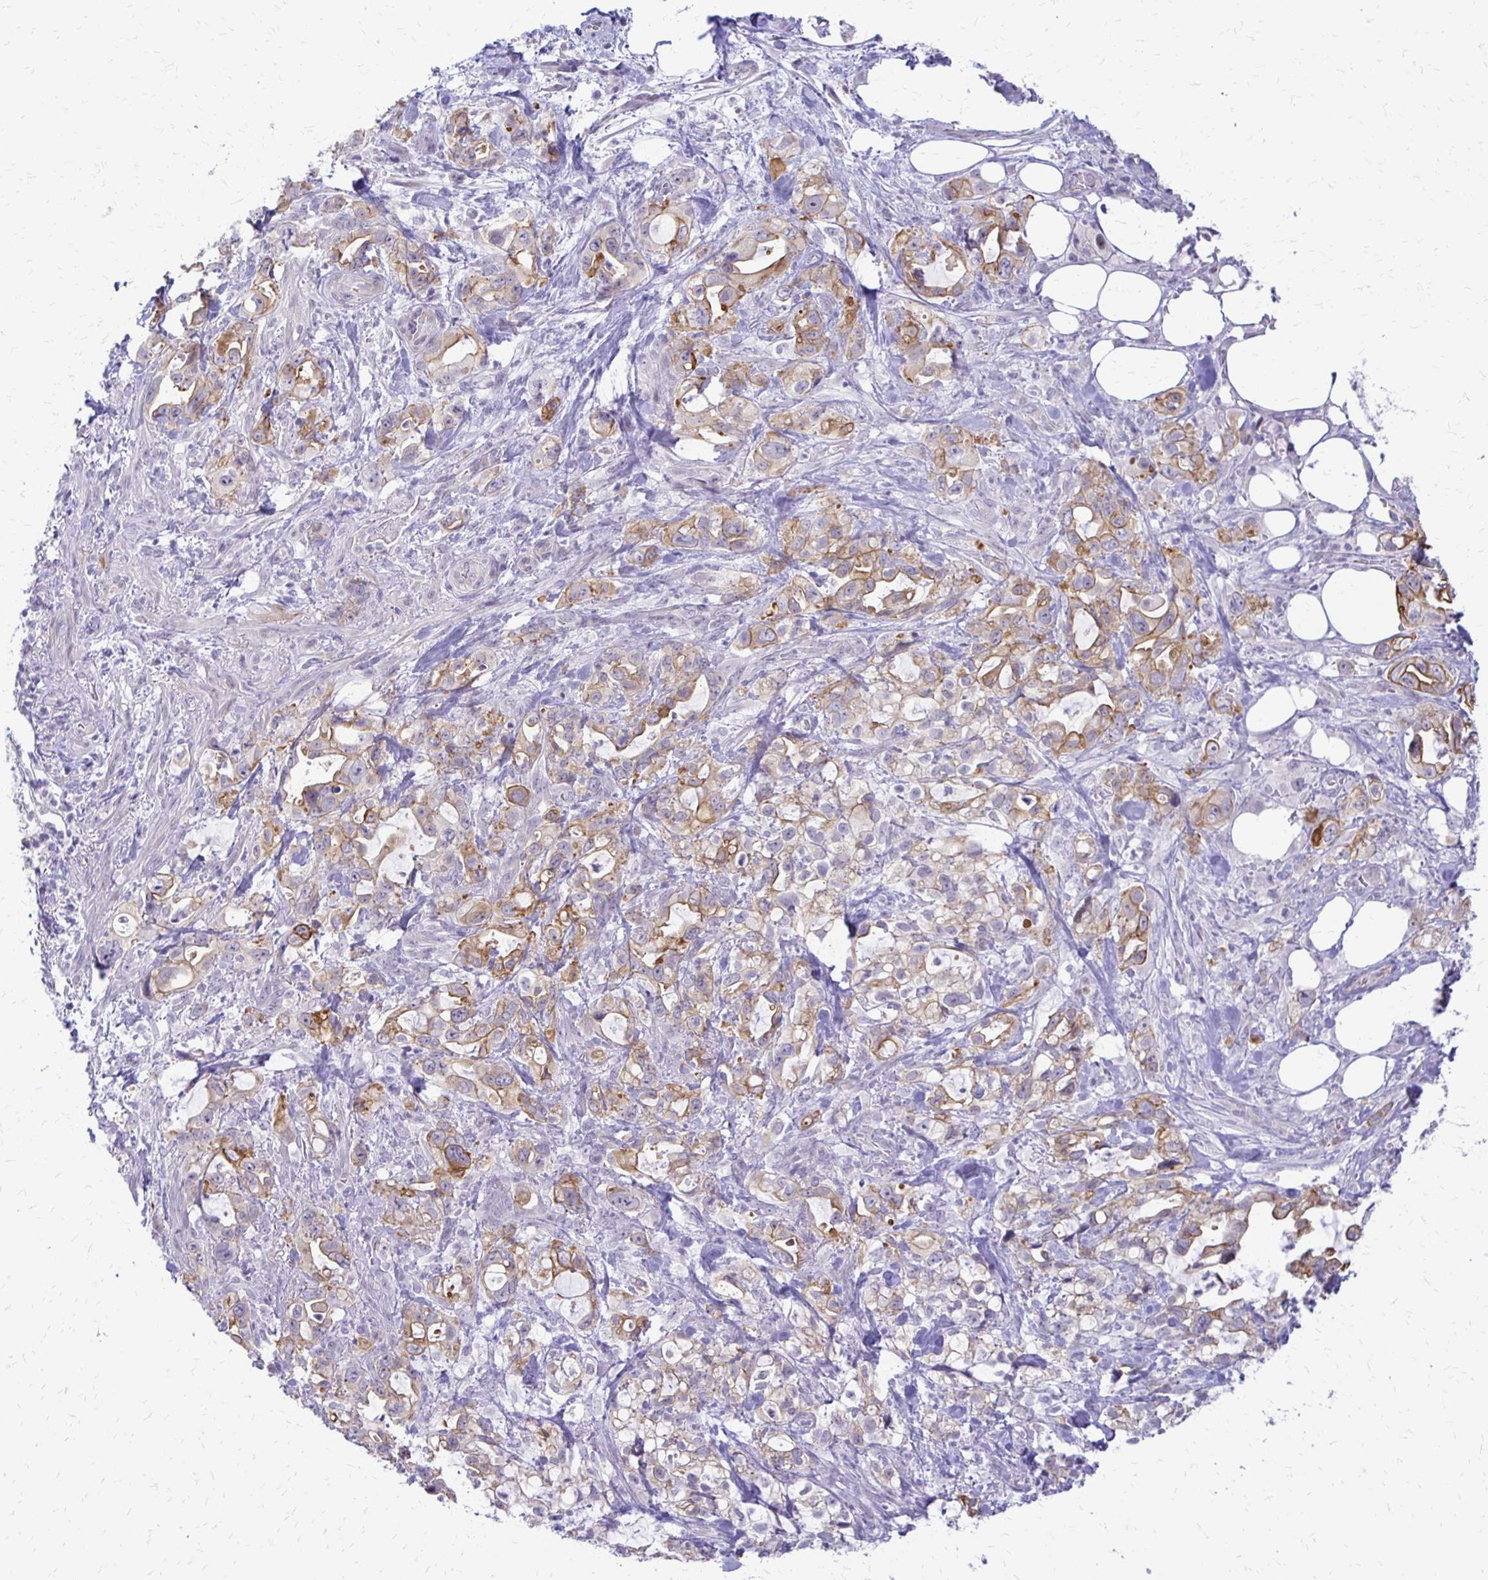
{"staining": {"intensity": "moderate", "quantity": "25%-75%", "location": "cytoplasmic/membranous"}, "tissue": "pancreatic cancer", "cell_type": "Tumor cells", "image_type": "cancer", "snomed": [{"axis": "morphology", "description": "Adenocarcinoma, NOS"}, {"axis": "topography", "description": "Pancreas"}], "caption": "A brown stain highlights moderate cytoplasmic/membranous expression of a protein in human pancreatic cancer tumor cells. Nuclei are stained in blue.", "gene": "EPYC", "patient": {"sex": "female", "age": 61}}